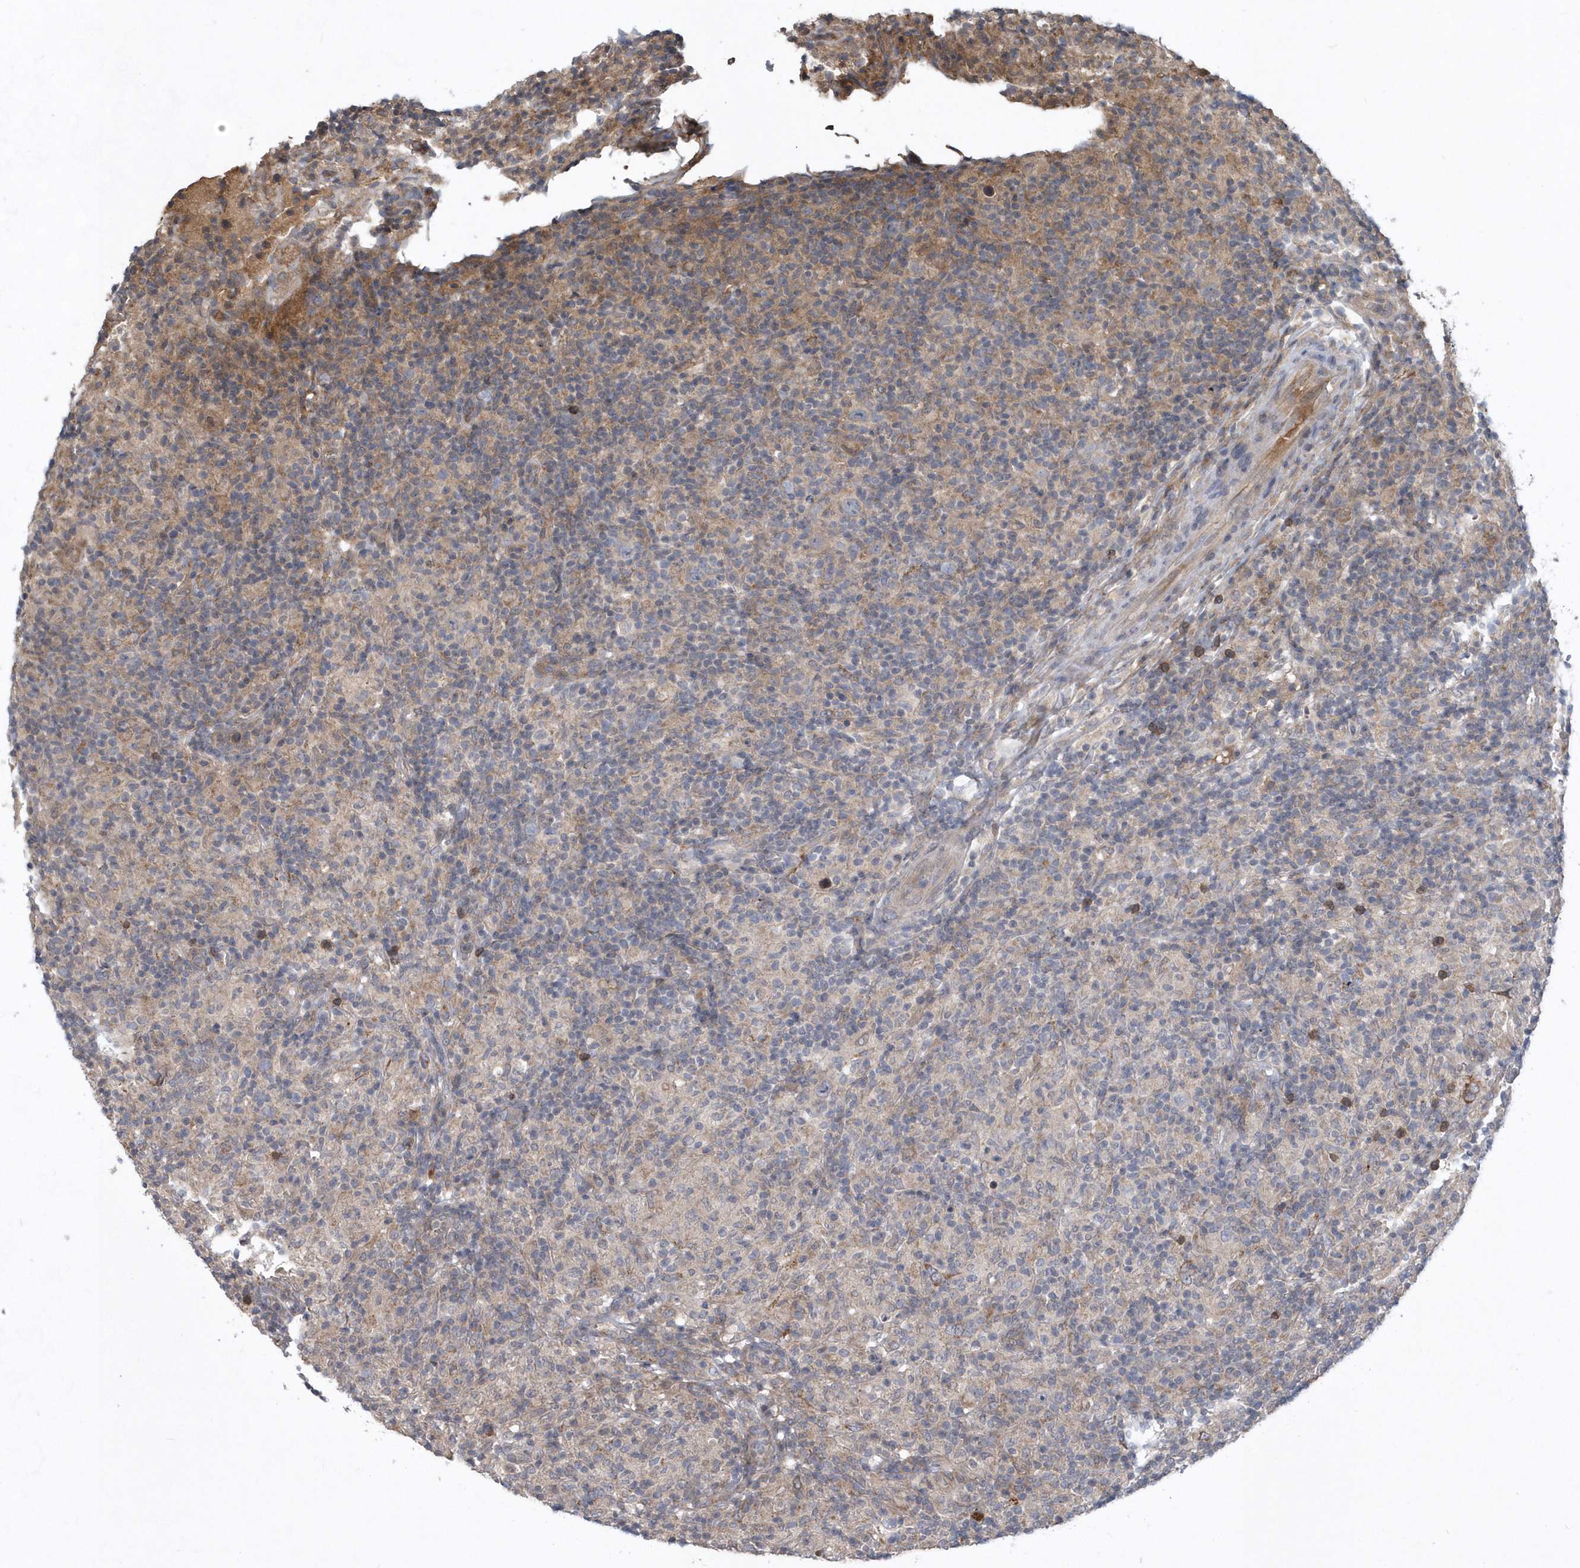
{"staining": {"intensity": "negative", "quantity": "none", "location": "none"}, "tissue": "lymphoma", "cell_type": "Tumor cells", "image_type": "cancer", "snomed": [{"axis": "morphology", "description": "Hodgkin's disease, NOS"}, {"axis": "topography", "description": "Lymph node"}], "caption": "Tumor cells show no significant protein positivity in Hodgkin's disease.", "gene": "HMGCS1", "patient": {"sex": "male", "age": 70}}